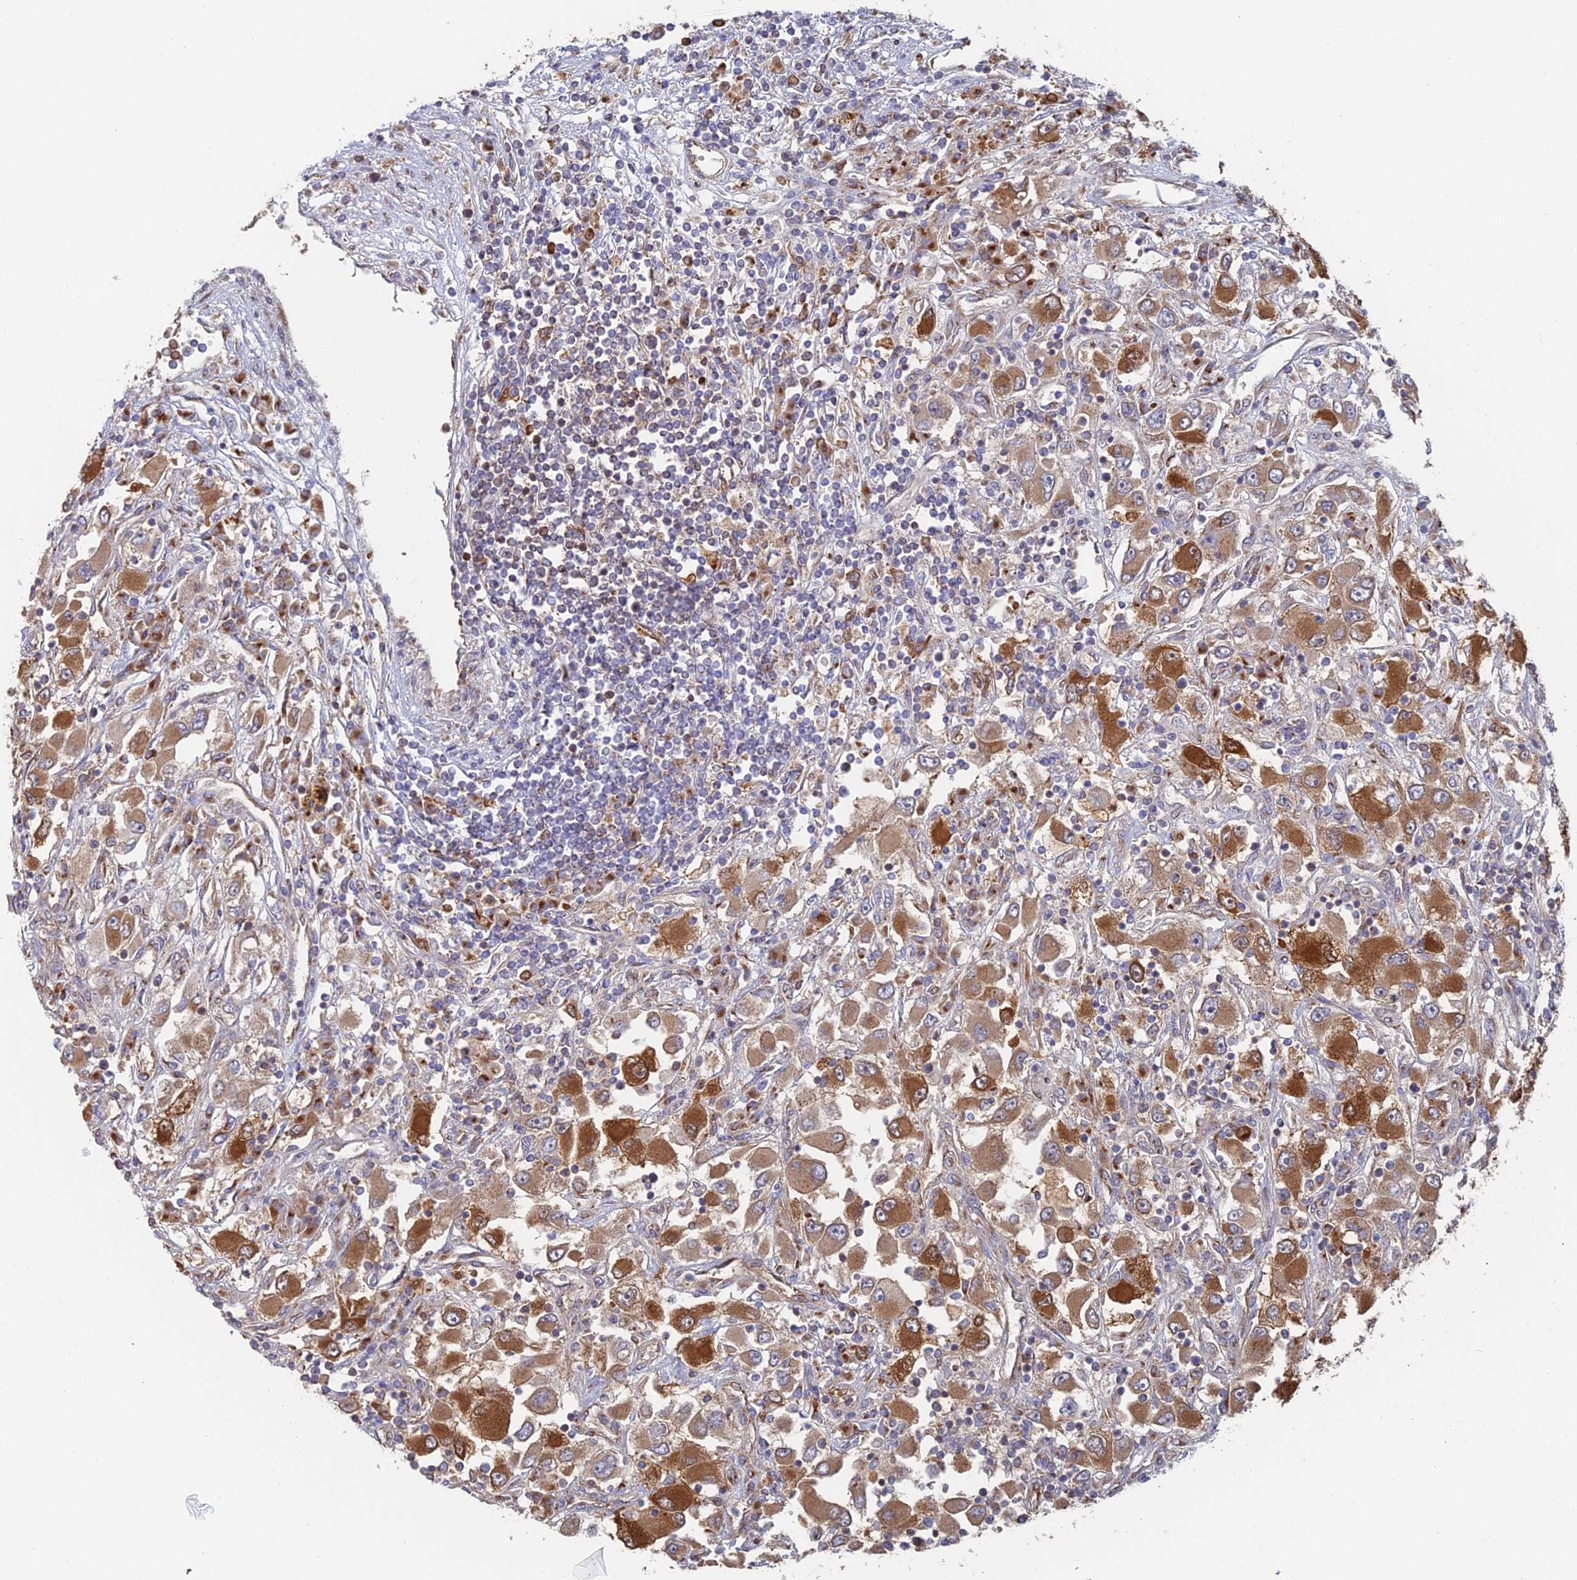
{"staining": {"intensity": "strong", "quantity": "25%-75%", "location": "cytoplasmic/membranous"}, "tissue": "renal cancer", "cell_type": "Tumor cells", "image_type": "cancer", "snomed": [{"axis": "morphology", "description": "Adenocarcinoma, NOS"}, {"axis": "topography", "description": "Kidney"}], "caption": "Immunohistochemistry (DAB (3,3'-diaminobenzidine)) staining of renal adenocarcinoma reveals strong cytoplasmic/membranous protein staining in approximately 25%-75% of tumor cells.", "gene": "HS2ST1", "patient": {"sex": "female", "age": 52}}